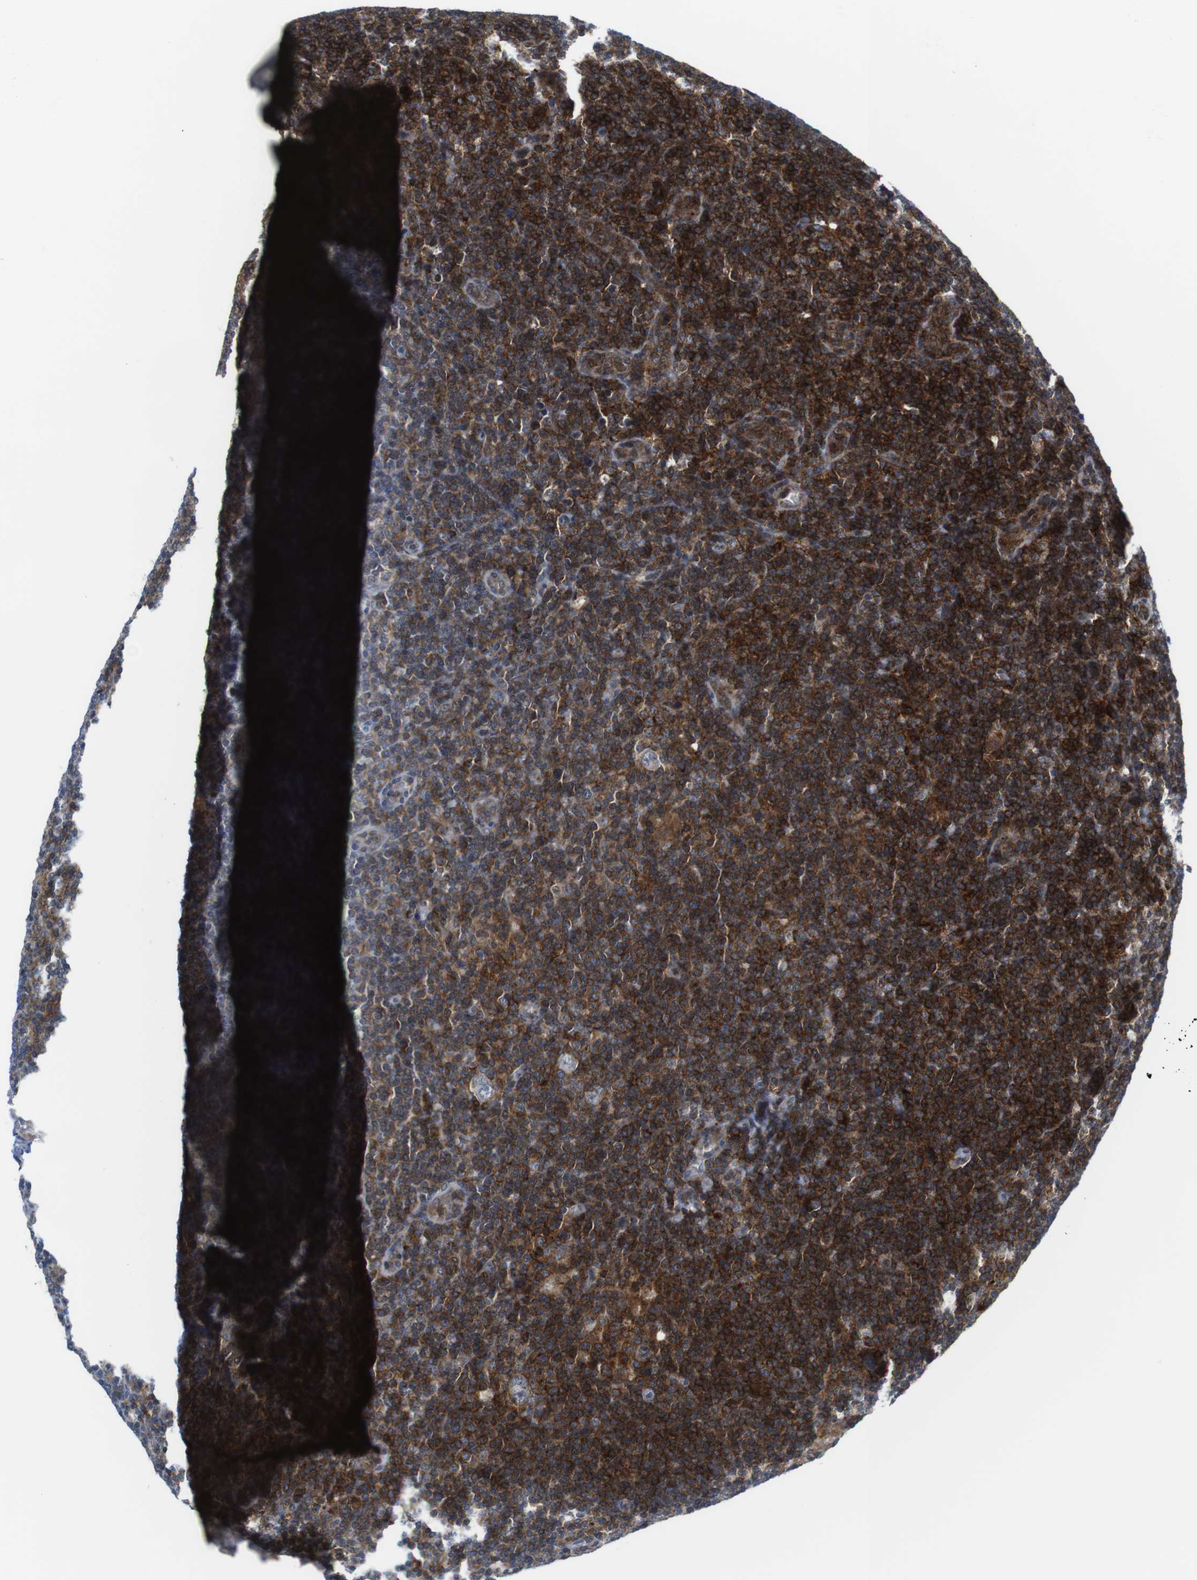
{"staining": {"intensity": "negative", "quantity": "none", "location": "none"}, "tissue": "lymphoma", "cell_type": "Tumor cells", "image_type": "cancer", "snomed": [{"axis": "morphology", "description": "Hodgkin's disease, NOS"}, {"axis": "topography", "description": "Lymph node"}], "caption": "Immunohistochemistry image of human Hodgkin's disease stained for a protein (brown), which demonstrates no staining in tumor cells.", "gene": "CUL7", "patient": {"sex": "female", "age": 57}}